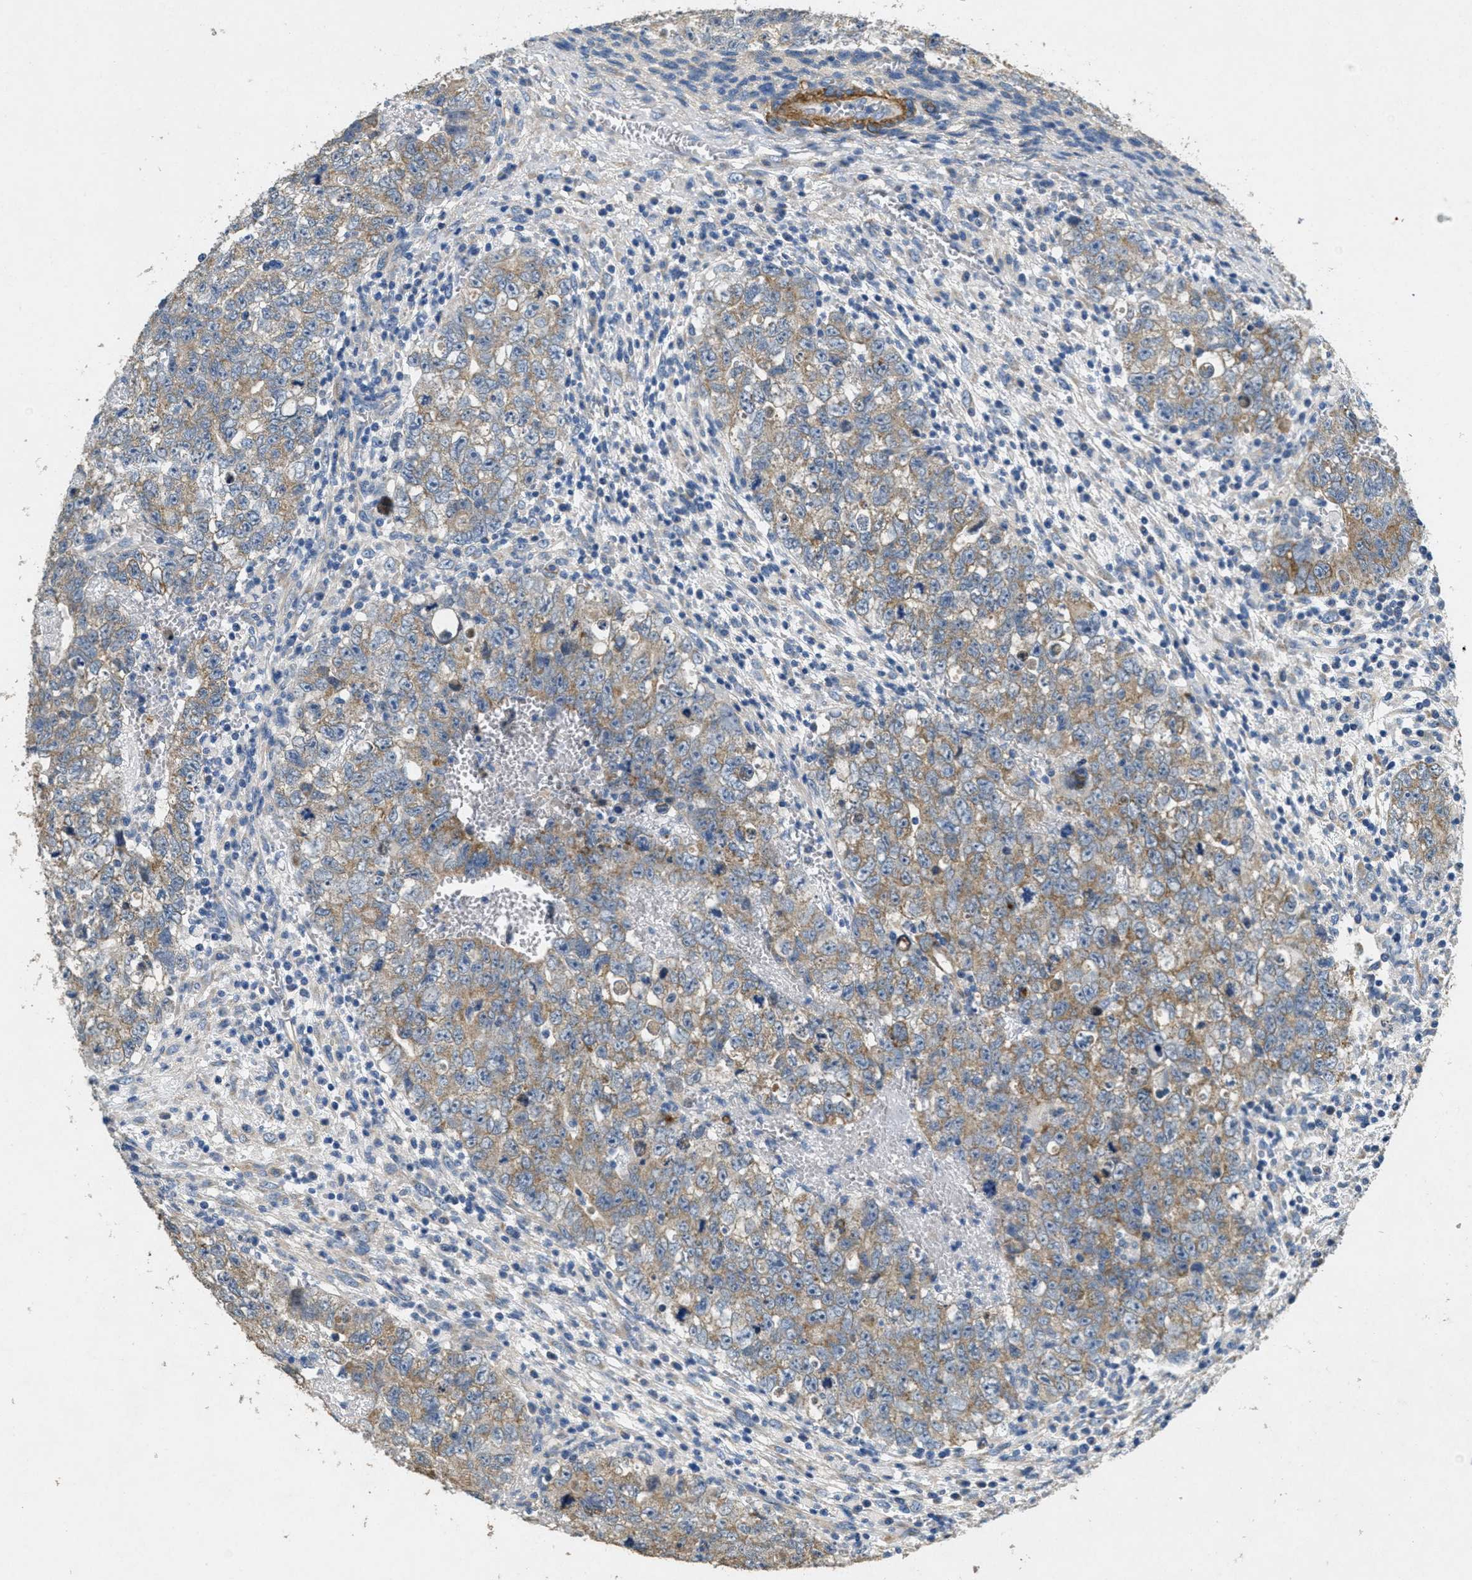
{"staining": {"intensity": "moderate", "quantity": "25%-75%", "location": "cytoplasmic/membranous"}, "tissue": "testis cancer", "cell_type": "Tumor cells", "image_type": "cancer", "snomed": [{"axis": "morphology", "description": "Seminoma, NOS"}, {"axis": "morphology", "description": "Carcinoma, Embryonal, NOS"}, {"axis": "topography", "description": "Testis"}], "caption": "Protein expression analysis of testis embryonal carcinoma exhibits moderate cytoplasmic/membranous positivity in approximately 25%-75% of tumor cells. Immunohistochemistry stains the protein of interest in brown and the nuclei are stained blue.", "gene": "TOMM70", "patient": {"sex": "male", "age": 38}}